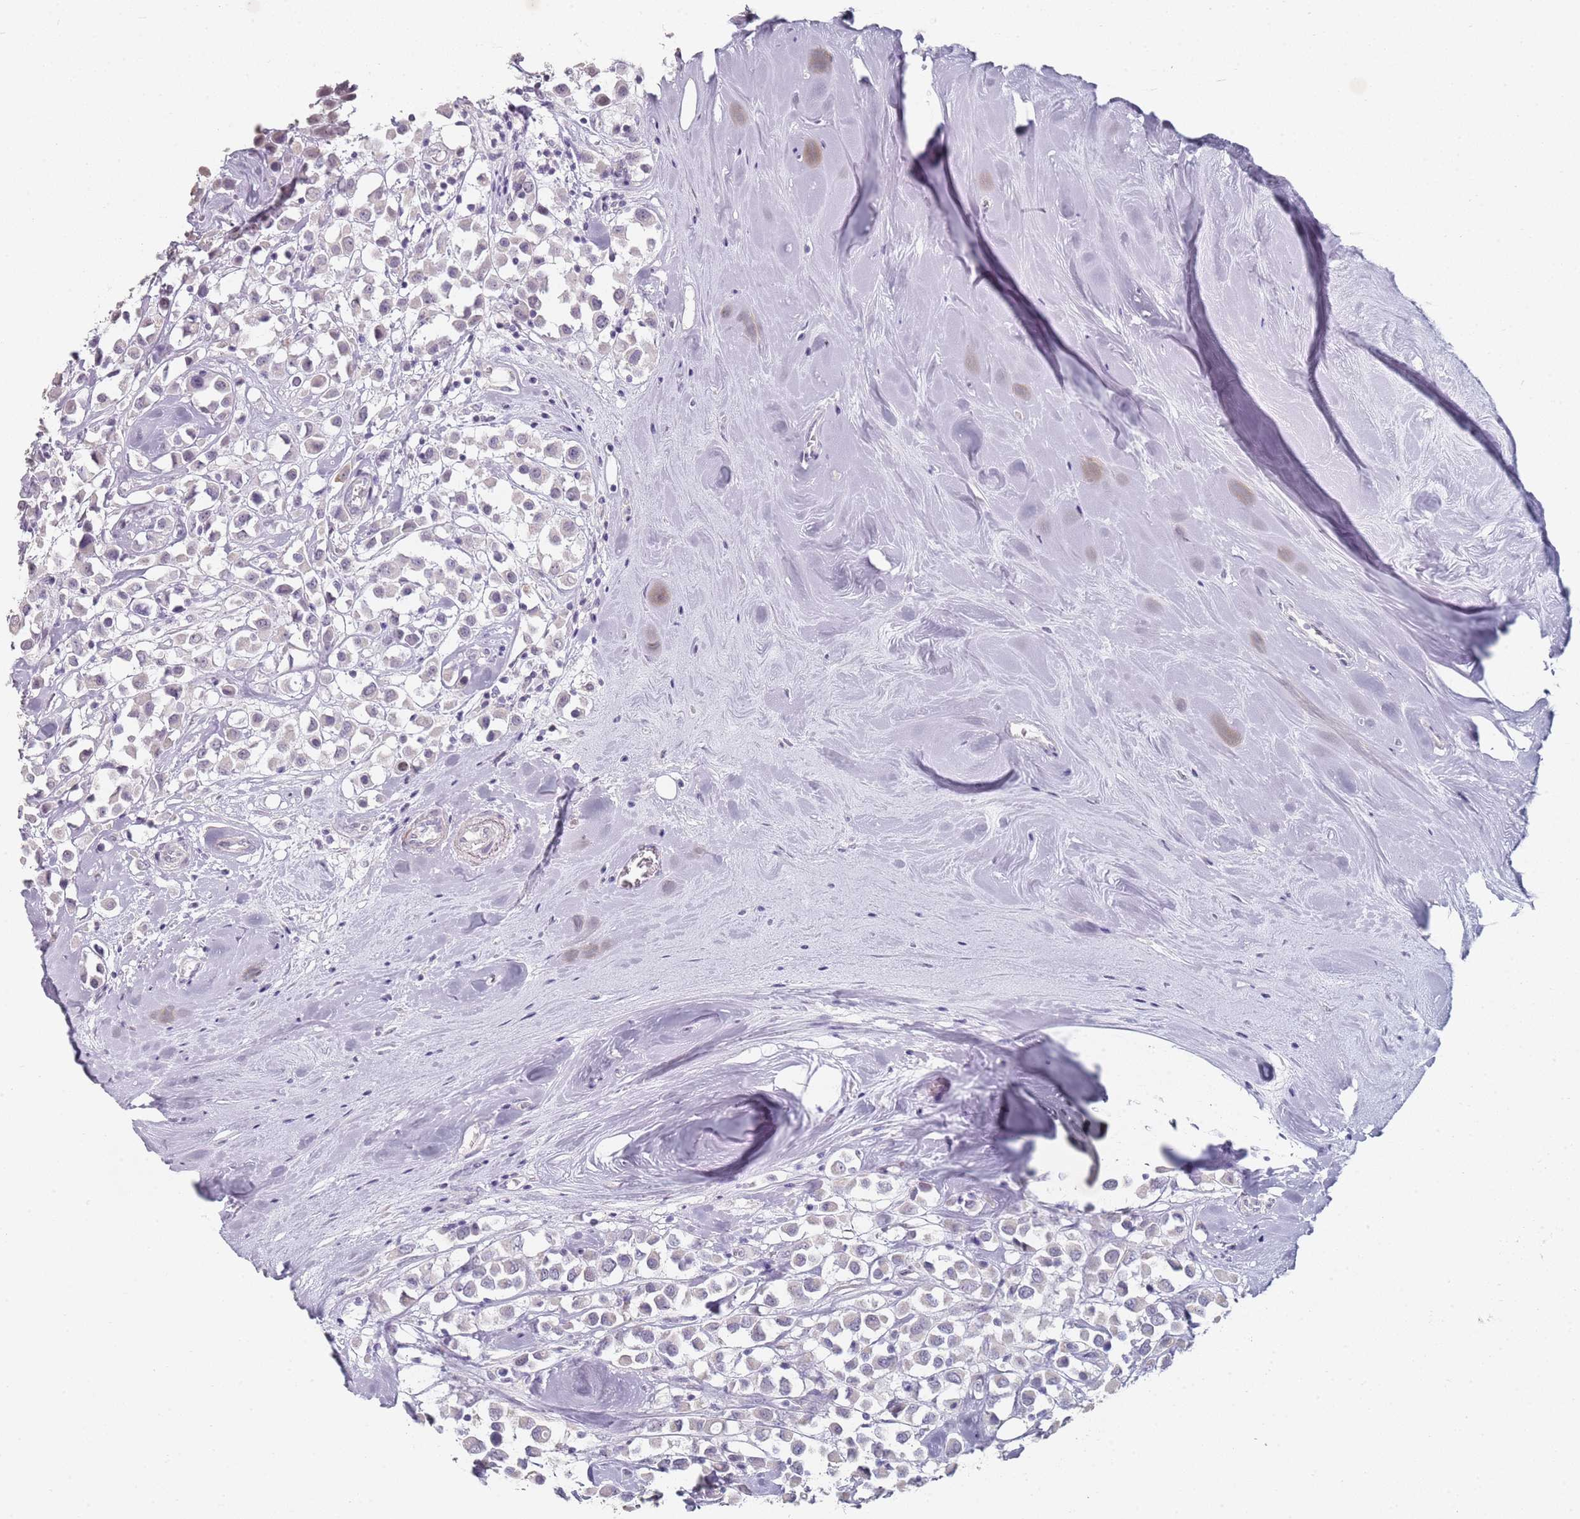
{"staining": {"intensity": "negative", "quantity": "none", "location": "none"}, "tissue": "breast cancer", "cell_type": "Tumor cells", "image_type": "cancer", "snomed": [{"axis": "morphology", "description": "Duct carcinoma"}, {"axis": "topography", "description": "Breast"}], "caption": "Breast cancer was stained to show a protein in brown. There is no significant staining in tumor cells. The staining is performed using DAB brown chromogen with nuclei counter-stained in using hematoxylin.", "gene": "DNAH11", "patient": {"sex": "female", "age": 61}}